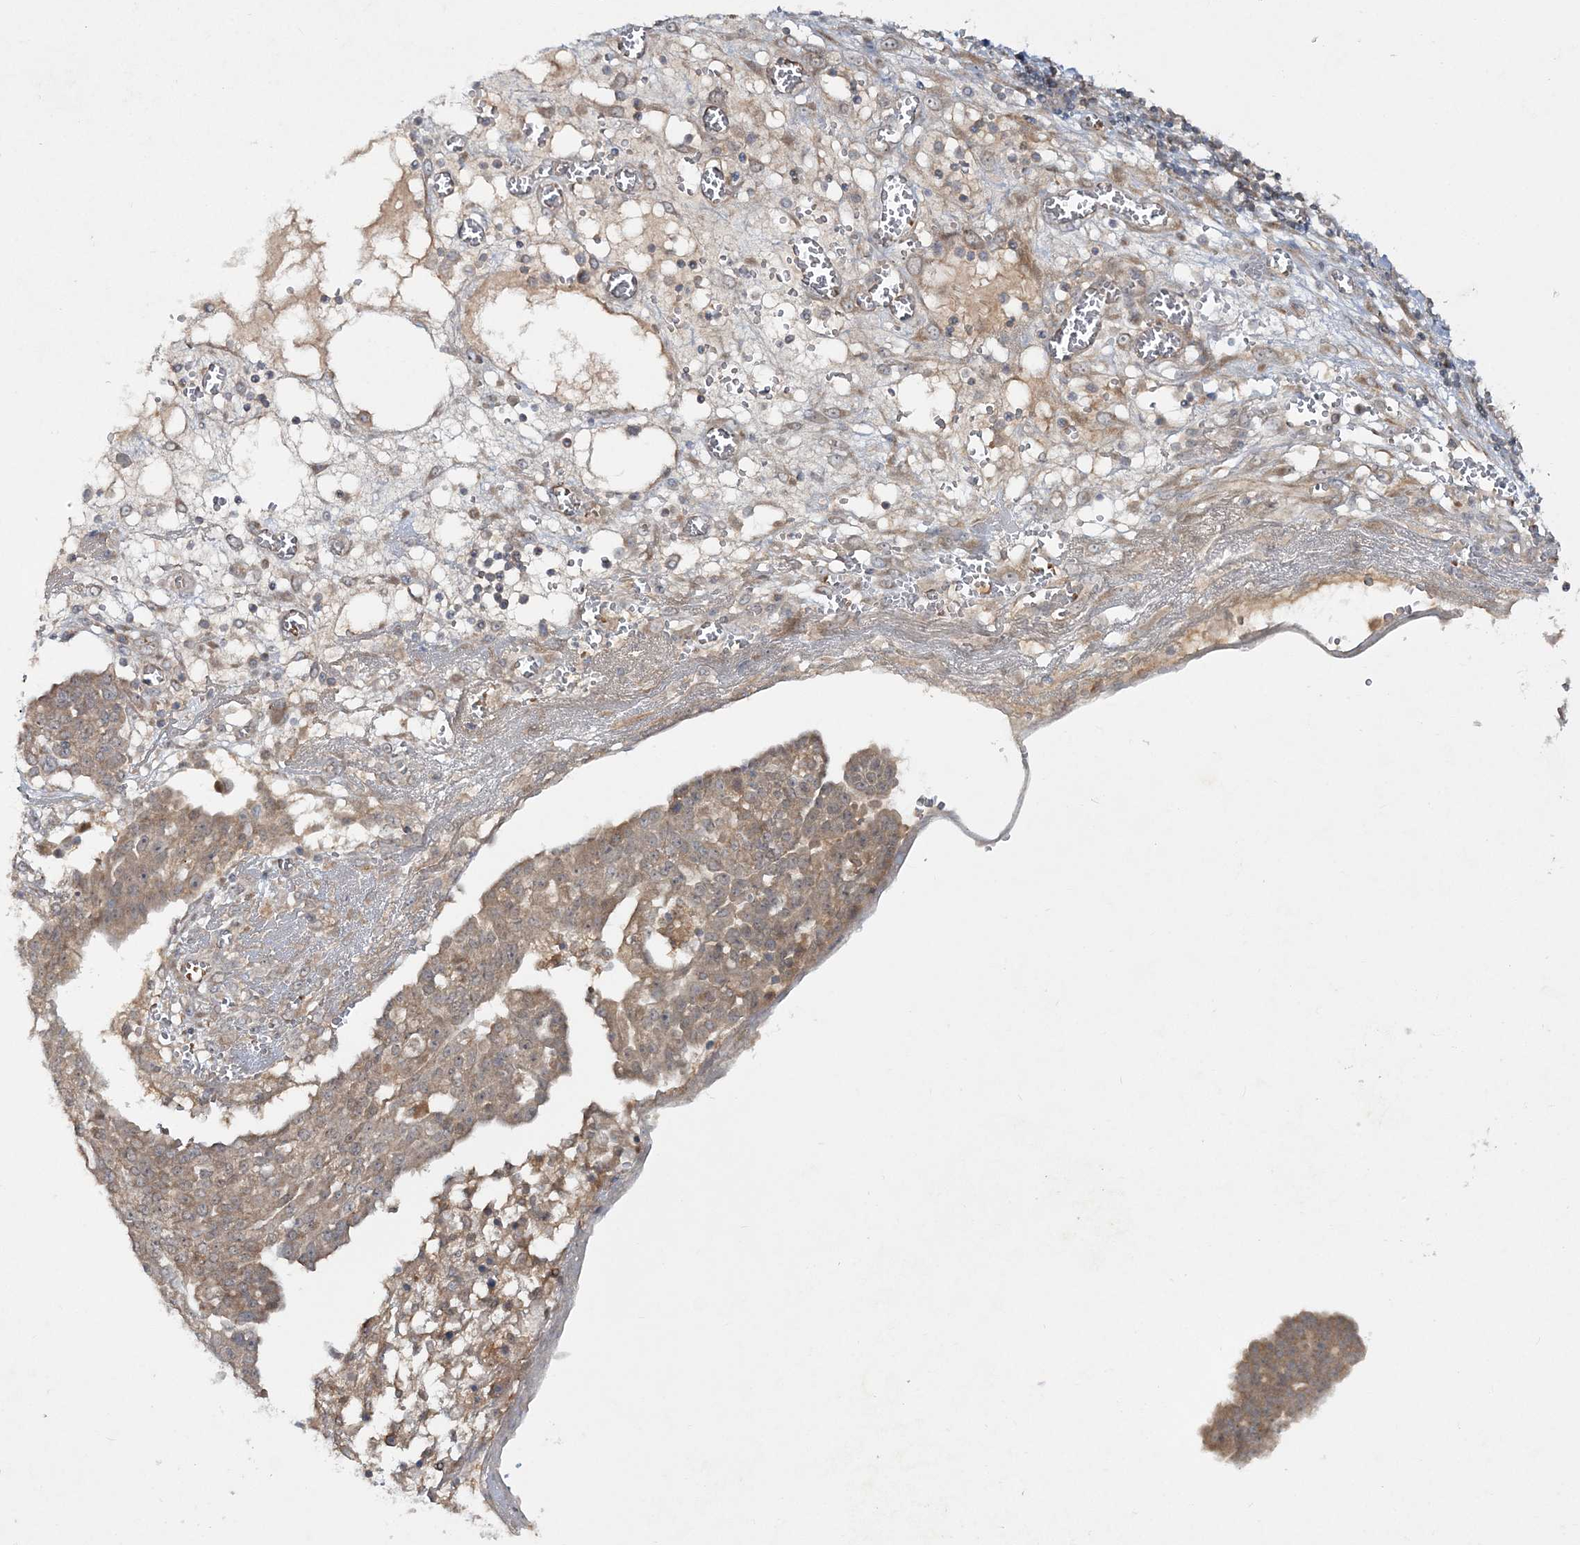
{"staining": {"intensity": "moderate", "quantity": ">75%", "location": "cytoplasmic/membranous"}, "tissue": "ovarian cancer", "cell_type": "Tumor cells", "image_type": "cancer", "snomed": [{"axis": "morphology", "description": "Cystadenocarcinoma, serous, NOS"}, {"axis": "topography", "description": "Soft tissue"}, {"axis": "topography", "description": "Ovary"}], "caption": "This photomicrograph reveals immunohistochemistry staining of ovarian serous cystadenocarcinoma, with medium moderate cytoplasmic/membranous staining in approximately >75% of tumor cells.", "gene": "MOCS2", "patient": {"sex": "female", "age": 57}}